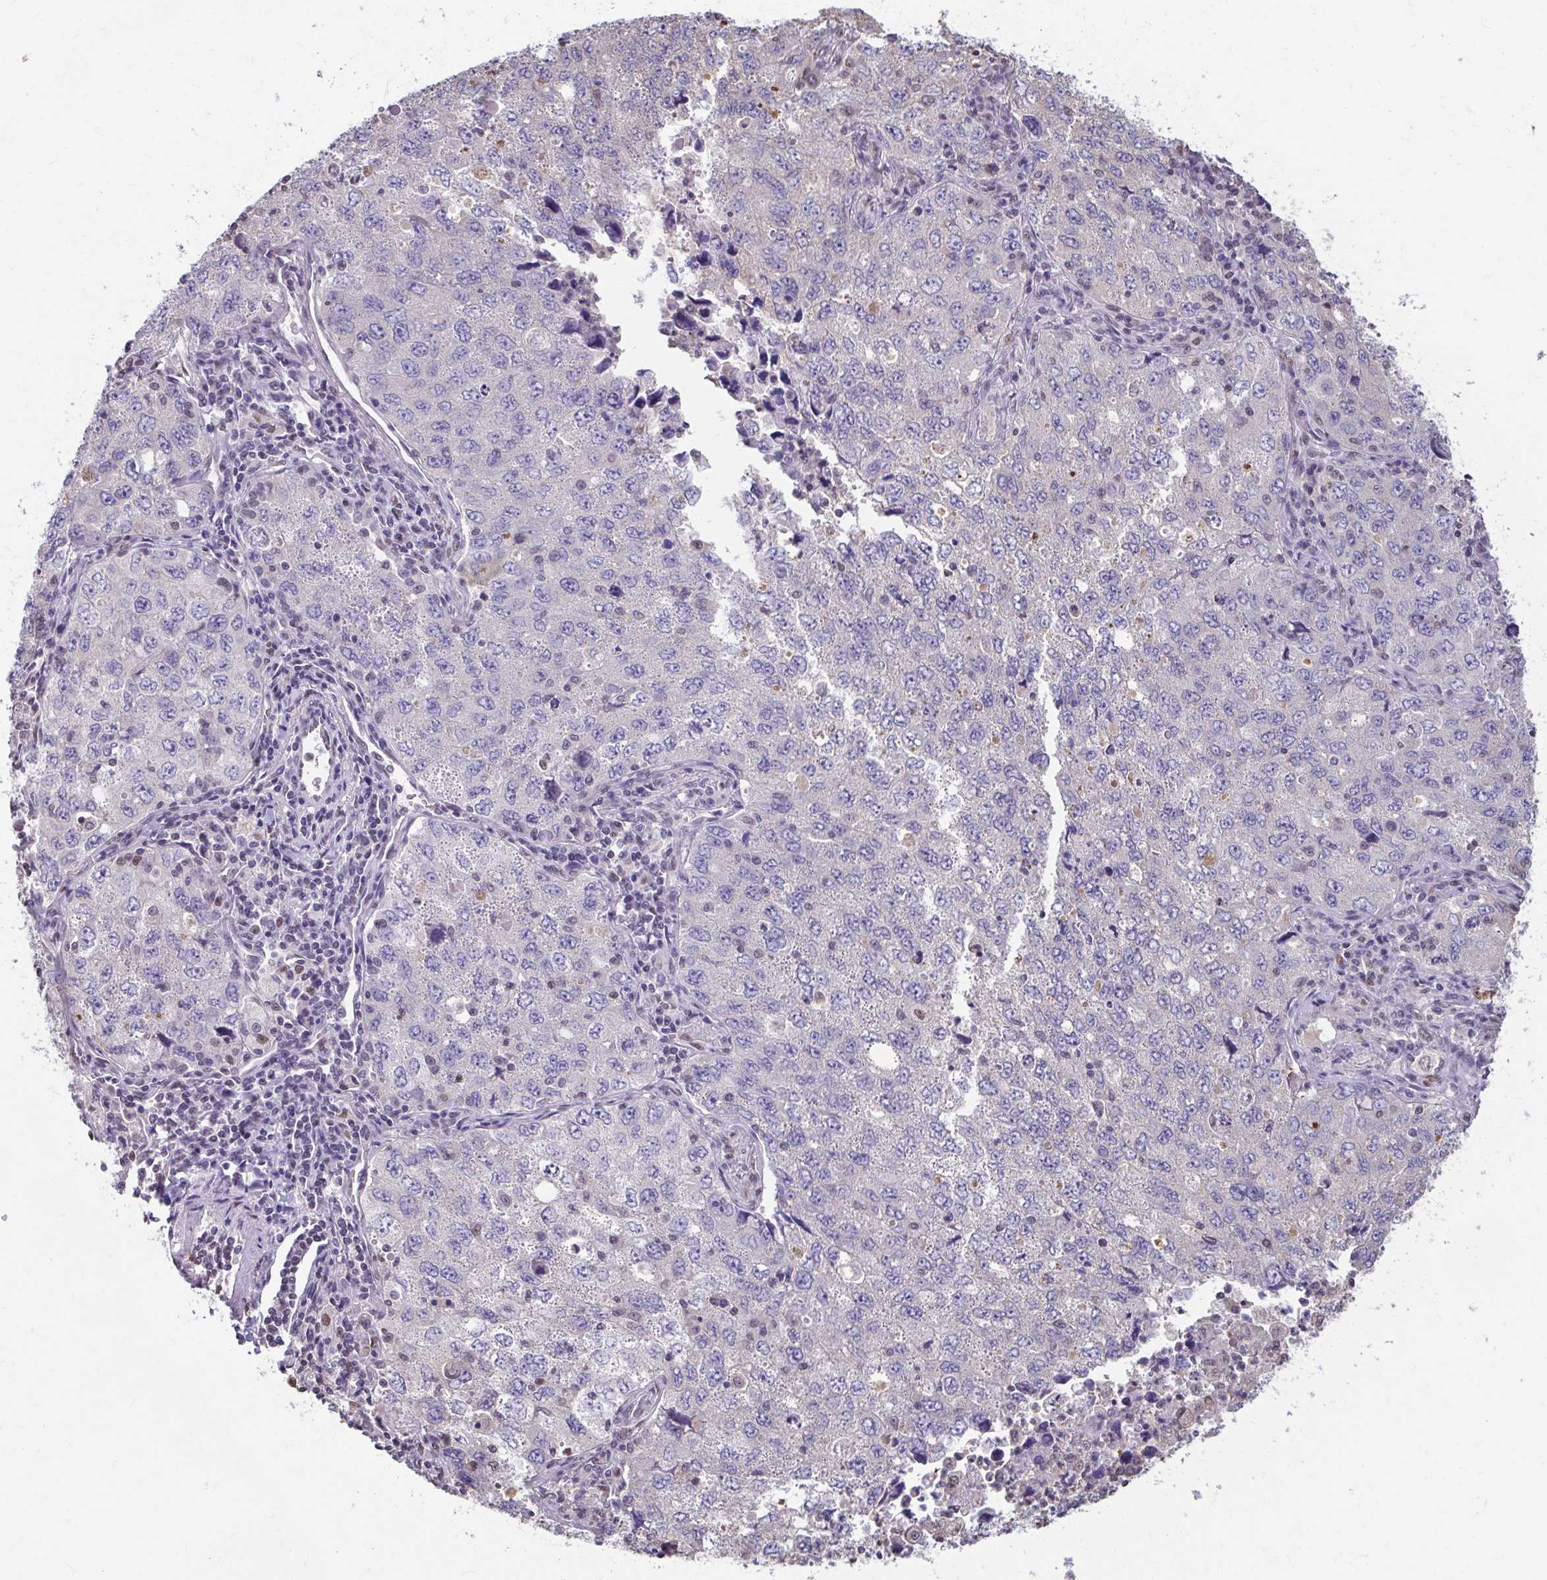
{"staining": {"intensity": "negative", "quantity": "none", "location": "none"}, "tissue": "lung cancer", "cell_type": "Tumor cells", "image_type": "cancer", "snomed": [{"axis": "morphology", "description": "Adenocarcinoma, NOS"}, {"axis": "topography", "description": "Lung"}], "caption": "Adenocarcinoma (lung) was stained to show a protein in brown. There is no significant expression in tumor cells.", "gene": "ING4", "patient": {"sex": "female", "age": 57}}